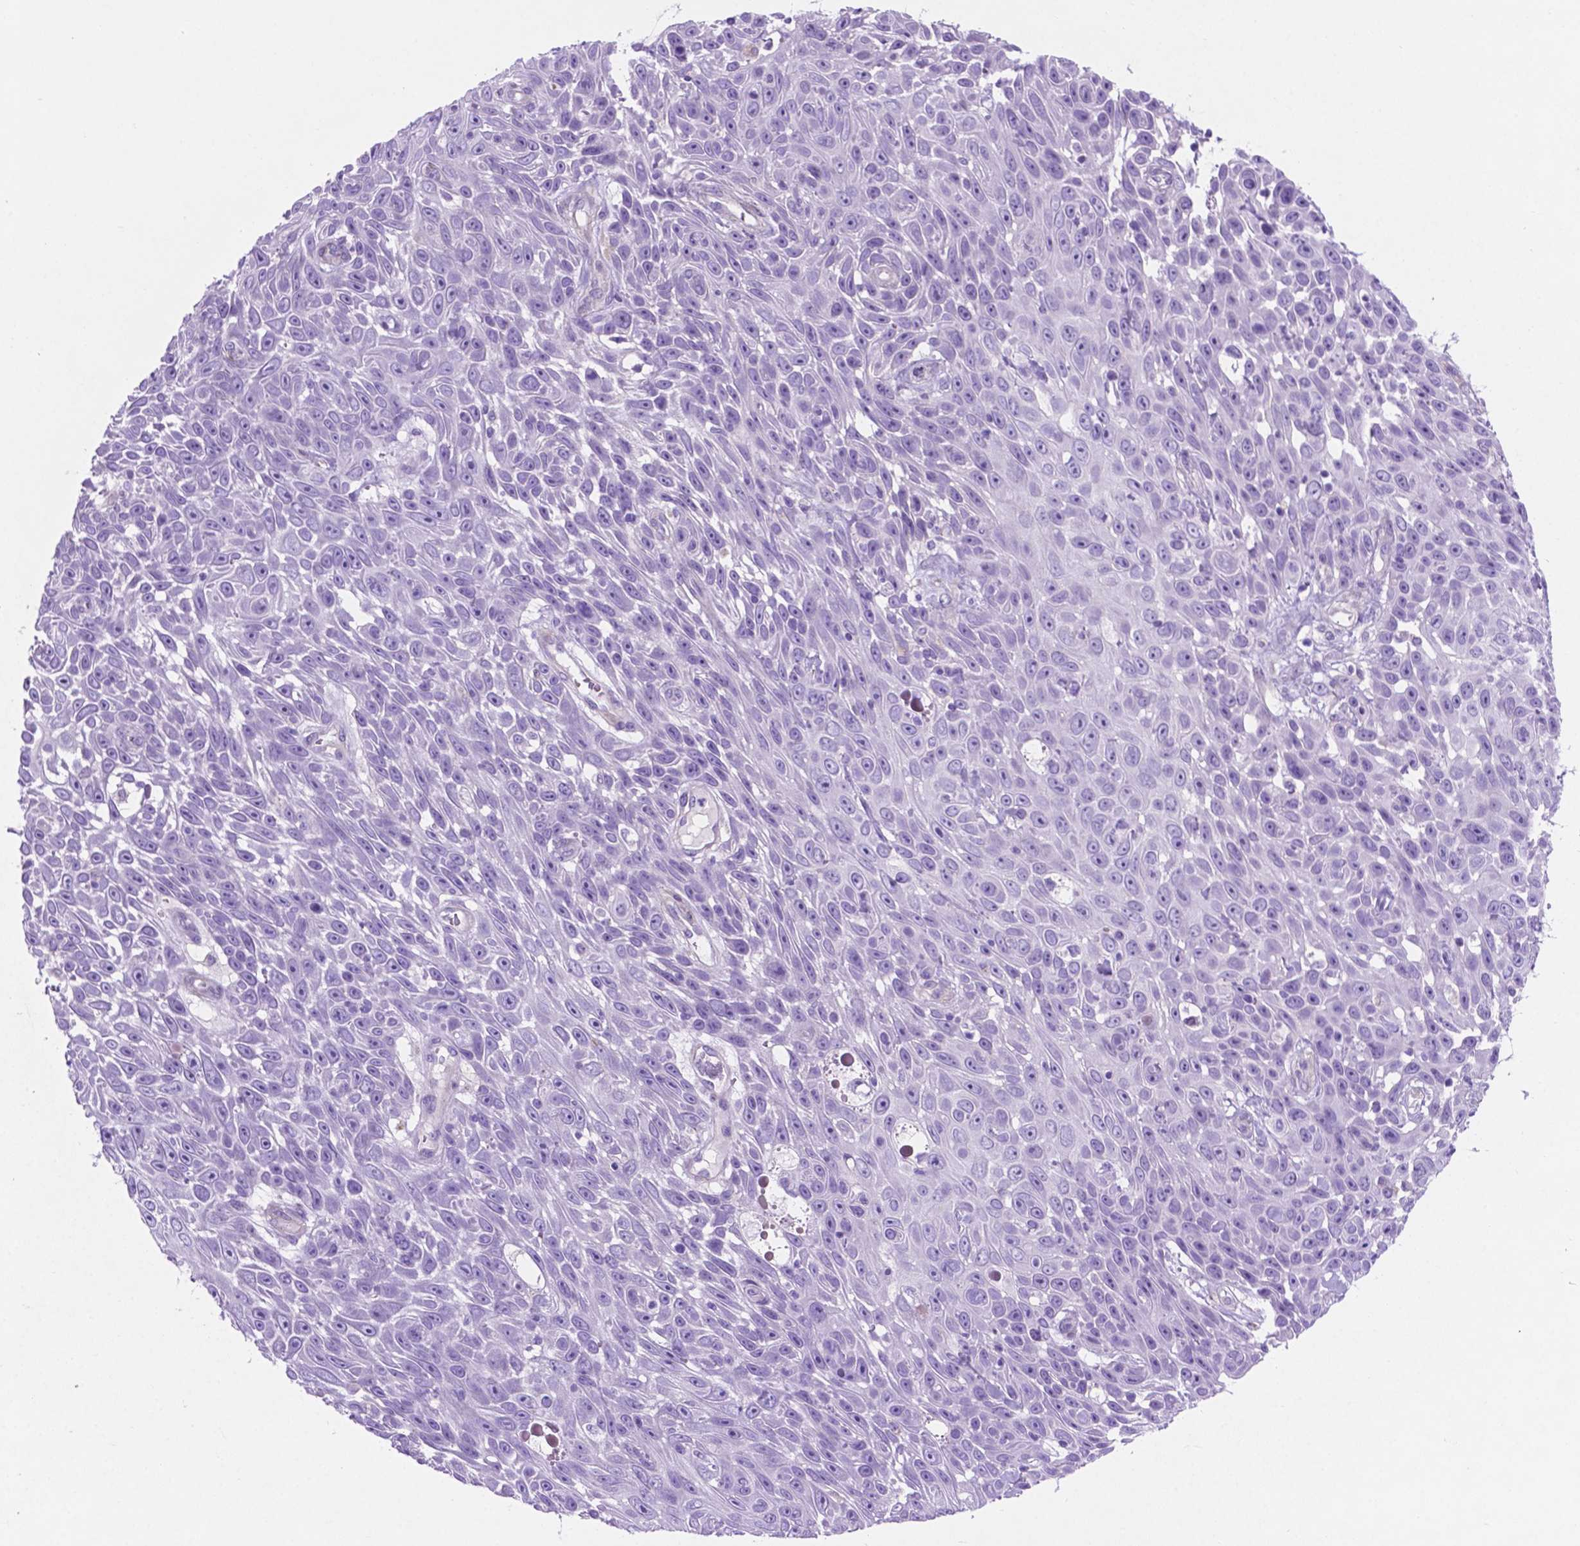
{"staining": {"intensity": "negative", "quantity": "none", "location": "none"}, "tissue": "skin cancer", "cell_type": "Tumor cells", "image_type": "cancer", "snomed": [{"axis": "morphology", "description": "Squamous cell carcinoma, NOS"}, {"axis": "topography", "description": "Skin"}], "caption": "Micrograph shows no protein positivity in tumor cells of skin squamous cell carcinoma tissue.", "gene": "ASPG", "patient": {"sex": "male", "age": 82}}